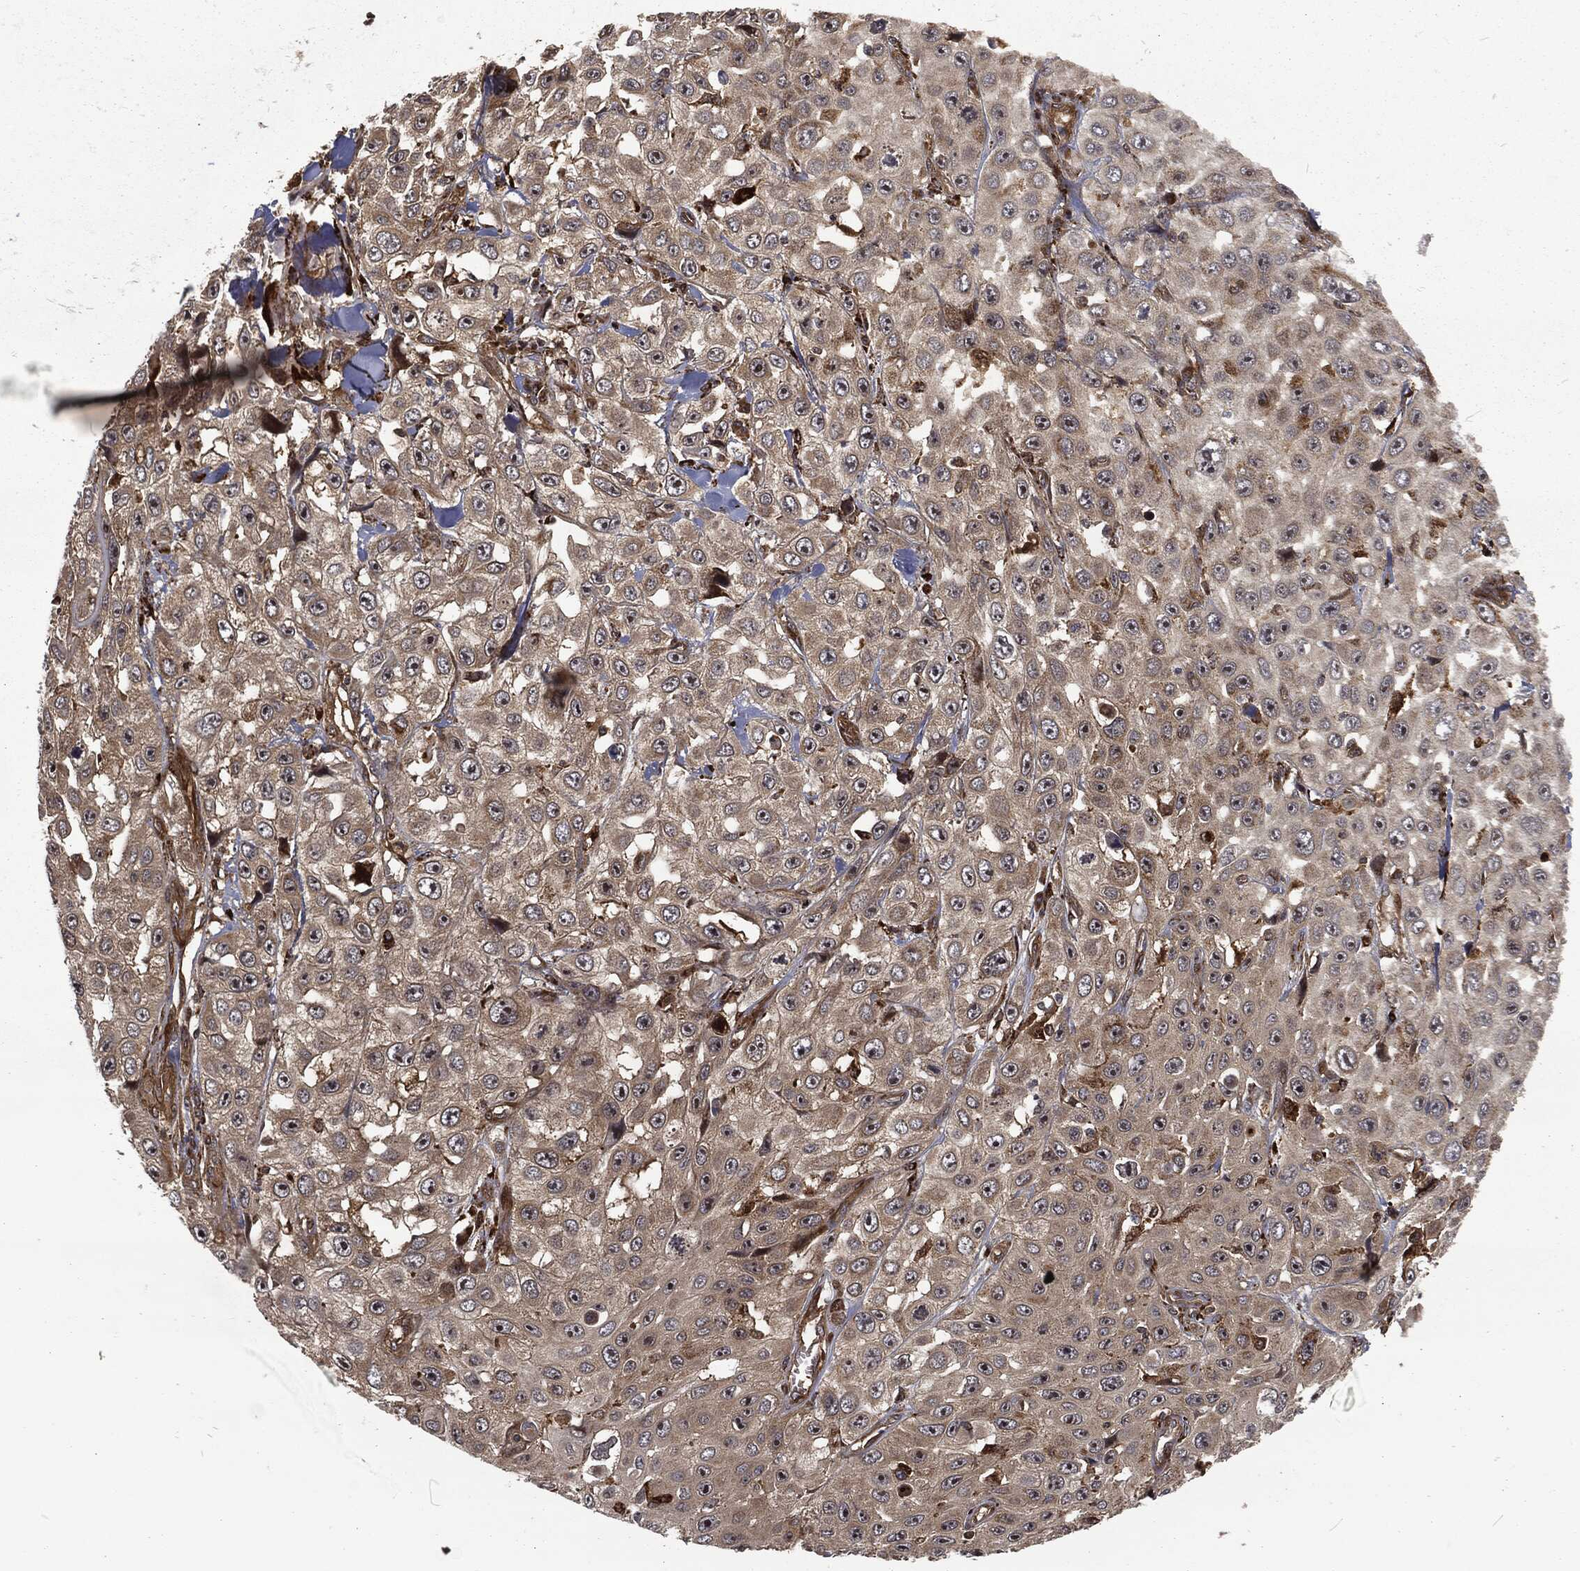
{"staining": {"intensity": "negative", "quantity": "none", "location": "none"}, "tissue": "skin cancer", "cell_type": "Tumor cells", "image_type": "cancer", "snomed": [{"axis": "morphology", "description": "Squamous cell carcinoma, NOS"}, {"axis": "topography", "description": "Skin"}], "caption": "The photomicrograph reveals no staining of tumor cells in skin cancer (squamous cell carcinoma).", "gene": "RFTN1", "patient": {"sex": "male", "age": 82}}